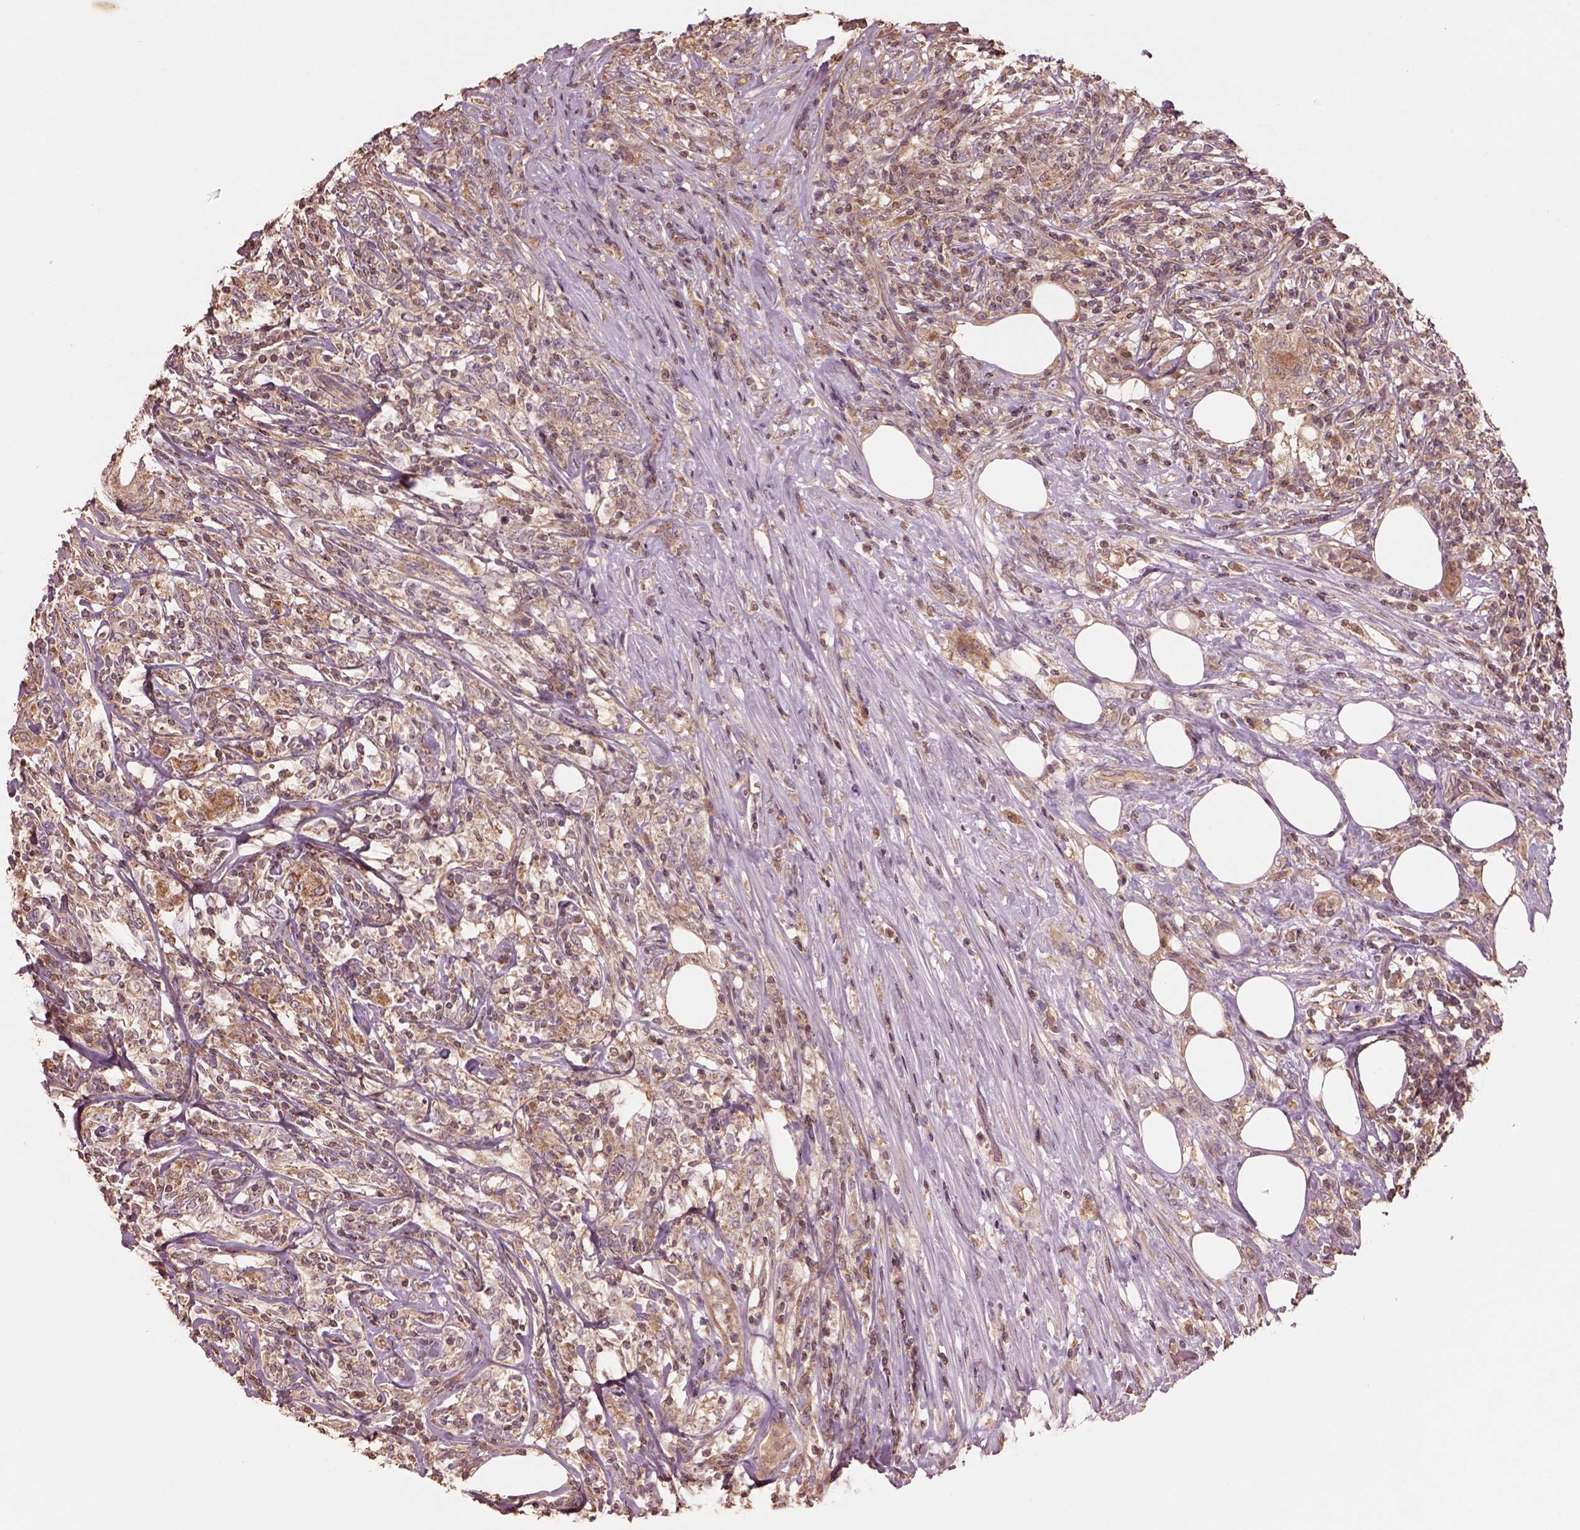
{"staining": {"intensity": "weak", "quantity": ">75%", "location": "cytoplasmic/membranous"}, "tissue": "lymphoma", "cell_type": "Tumor cells", "image_type": "cancer", "snomed": [{"axis": "morphology", "description": "Malignant lymphoma, non-Hodgkin's type, High grade"}, {"axis": "topography", "description": "Lymph node"}], "caption": "Weak cytoplasmic/membranous staining is seen in approximately >75% of tumor cells in malignant lymphoma, non-Hodgkin's type (high-grade).", "gene": "TRADD", "patient": {"sex": "female", "age": 84}}